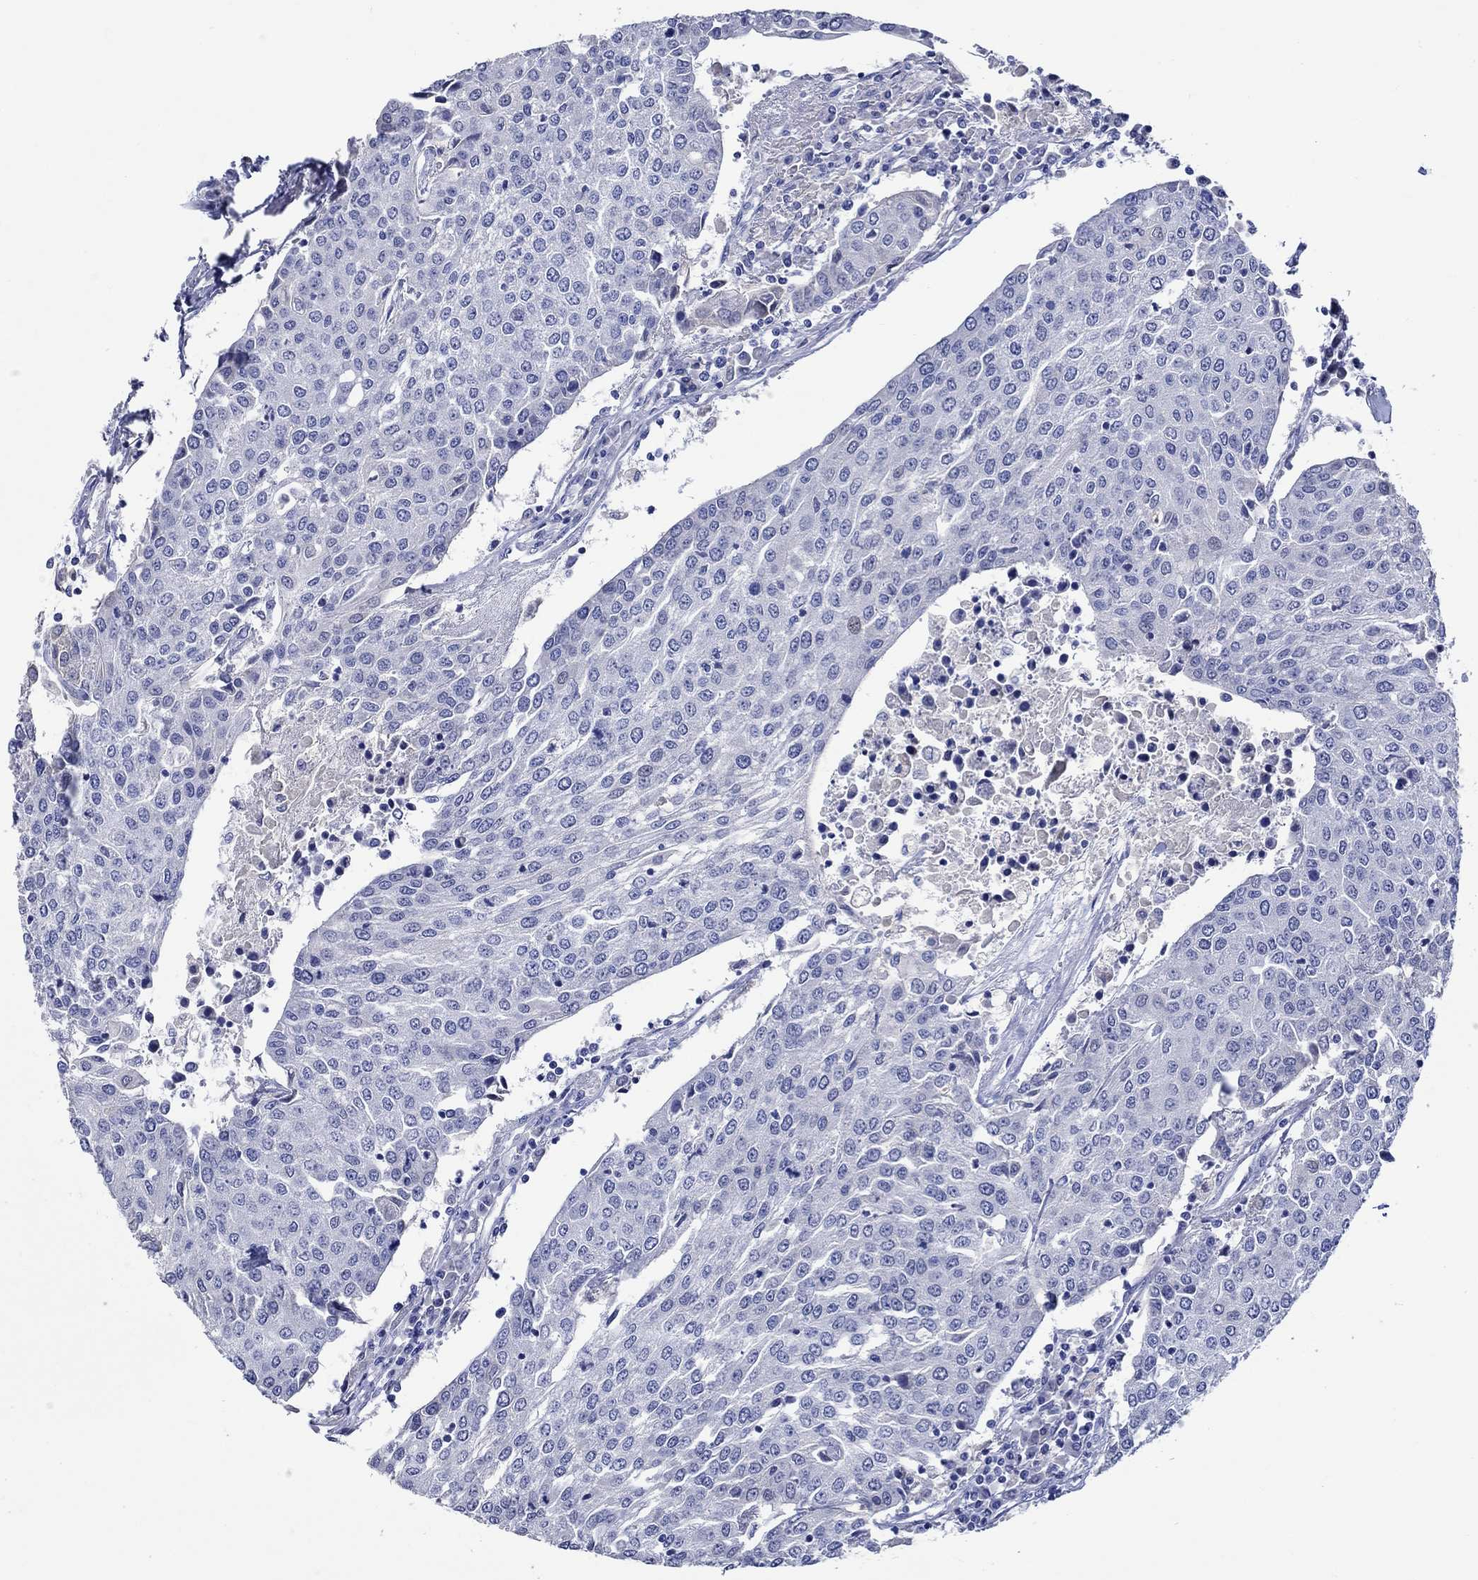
{"staining": {"intensity": "negative", "quantity": "none", "location": "none"}, "tissue": "urothelial cancer", "cell_type": "Tumor cells", "image_type": "cancer", "snomed": [{"axis": "morphology", "description": "Urothelial carcinoma, High grade"}, {"axis": "topography", "description": "Urinary bladder"}], "caption": "The histopathology image demonstrates no staining of tumor cells in urothelial carcinoma (high-grade). The staining is performed using DAB (3,3'-diaminobenzidine) brown chromogen with nuclei counter-stained in using hematoxylin.", "gene": "KLHL35", "patient": {"sex": "female", "age": 85}}